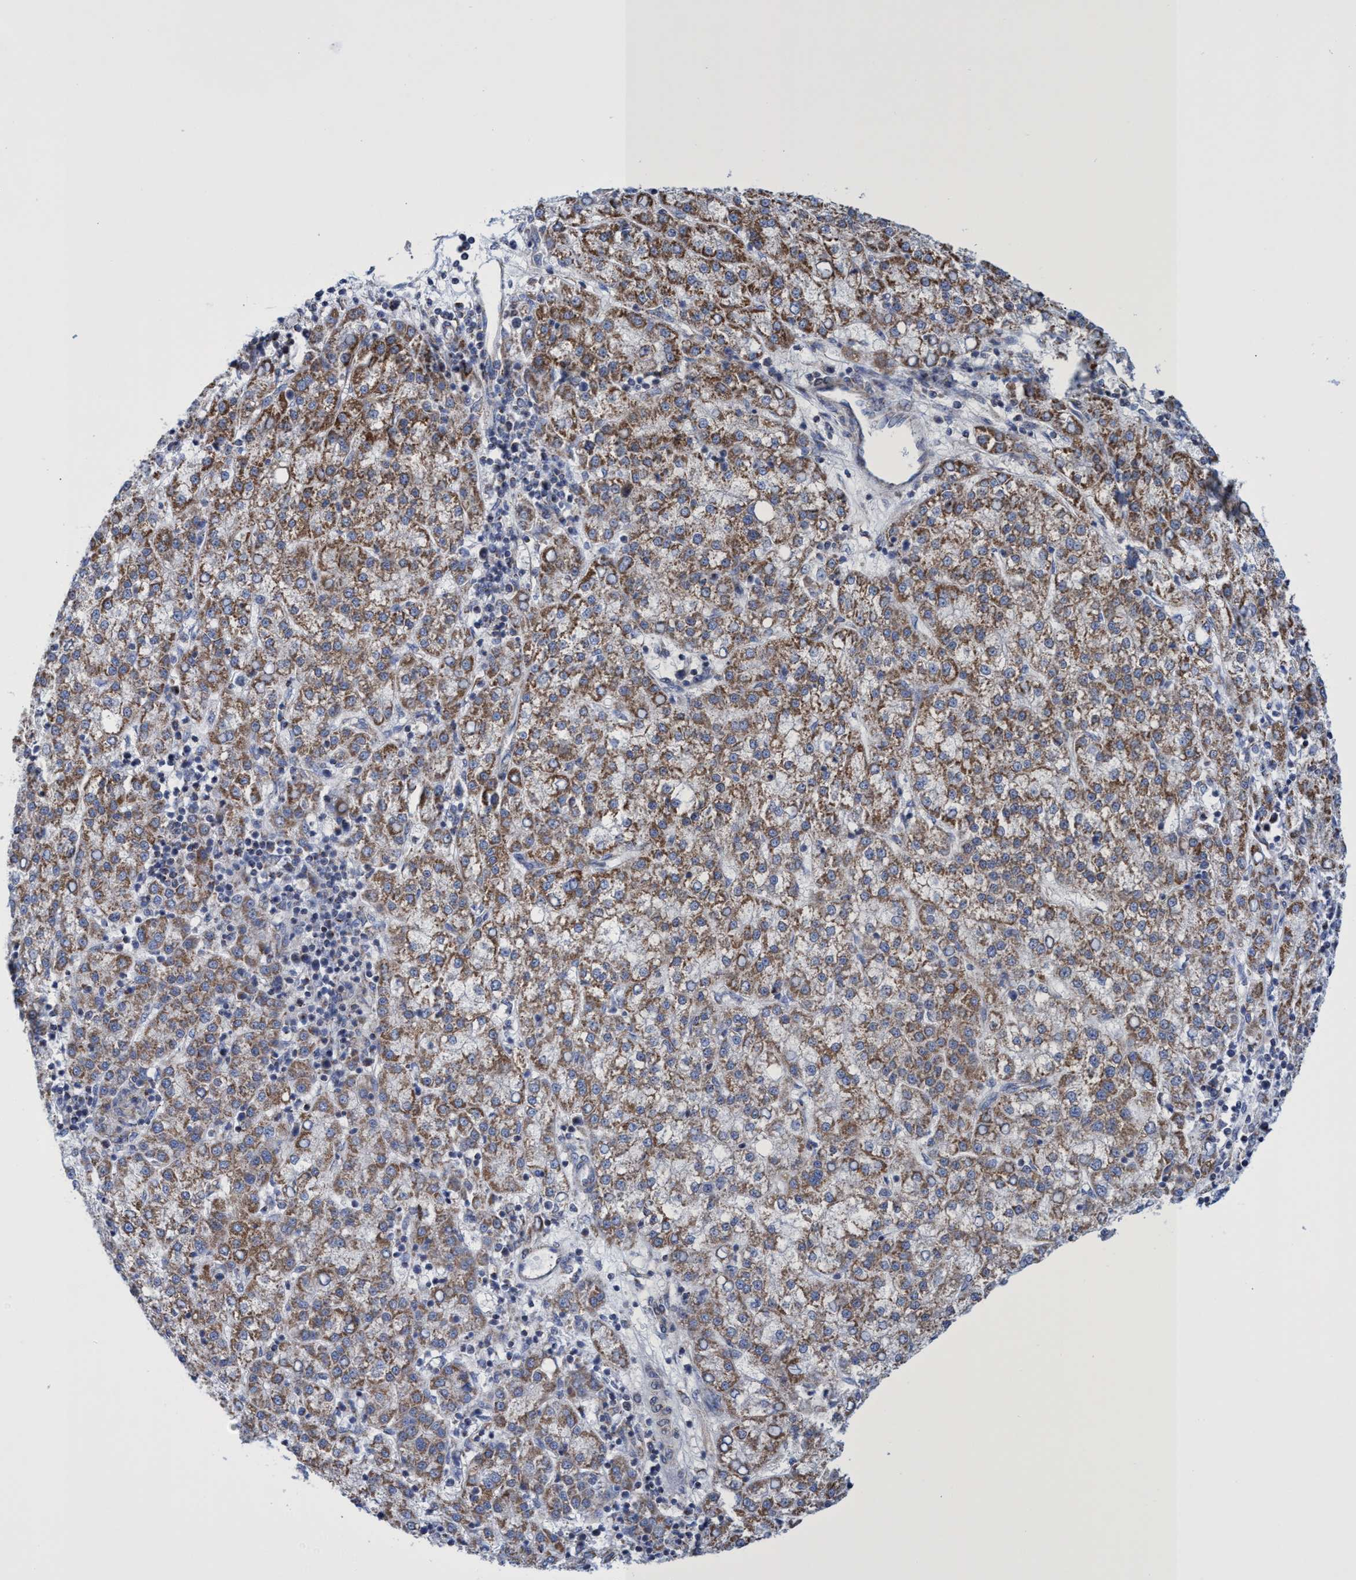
{"staining": {"intensity": "moderate", "quantity": ">75%", "location": "cytoplasmic/membranous"}, "tissue": "liver cancer", "cell_type": "Tumor cells", "image_type": "cancer", "snomed": [{"axis": "morphology", "description": "Carcinoma, Hepatocellular, NOS"}, {"axis": "topography", "description": "Liver"}], "caption": "High-magnification brightfield microscopy of liver cancer stained with DAB (brown) and counterstained with hematoxylin (blue). tumor cells exhibit moderate cytoplasmic/membranous expression is present in about>75% of cells.", "gene": "ZNF750", "patient": {"sex": "female", "age": 58}}